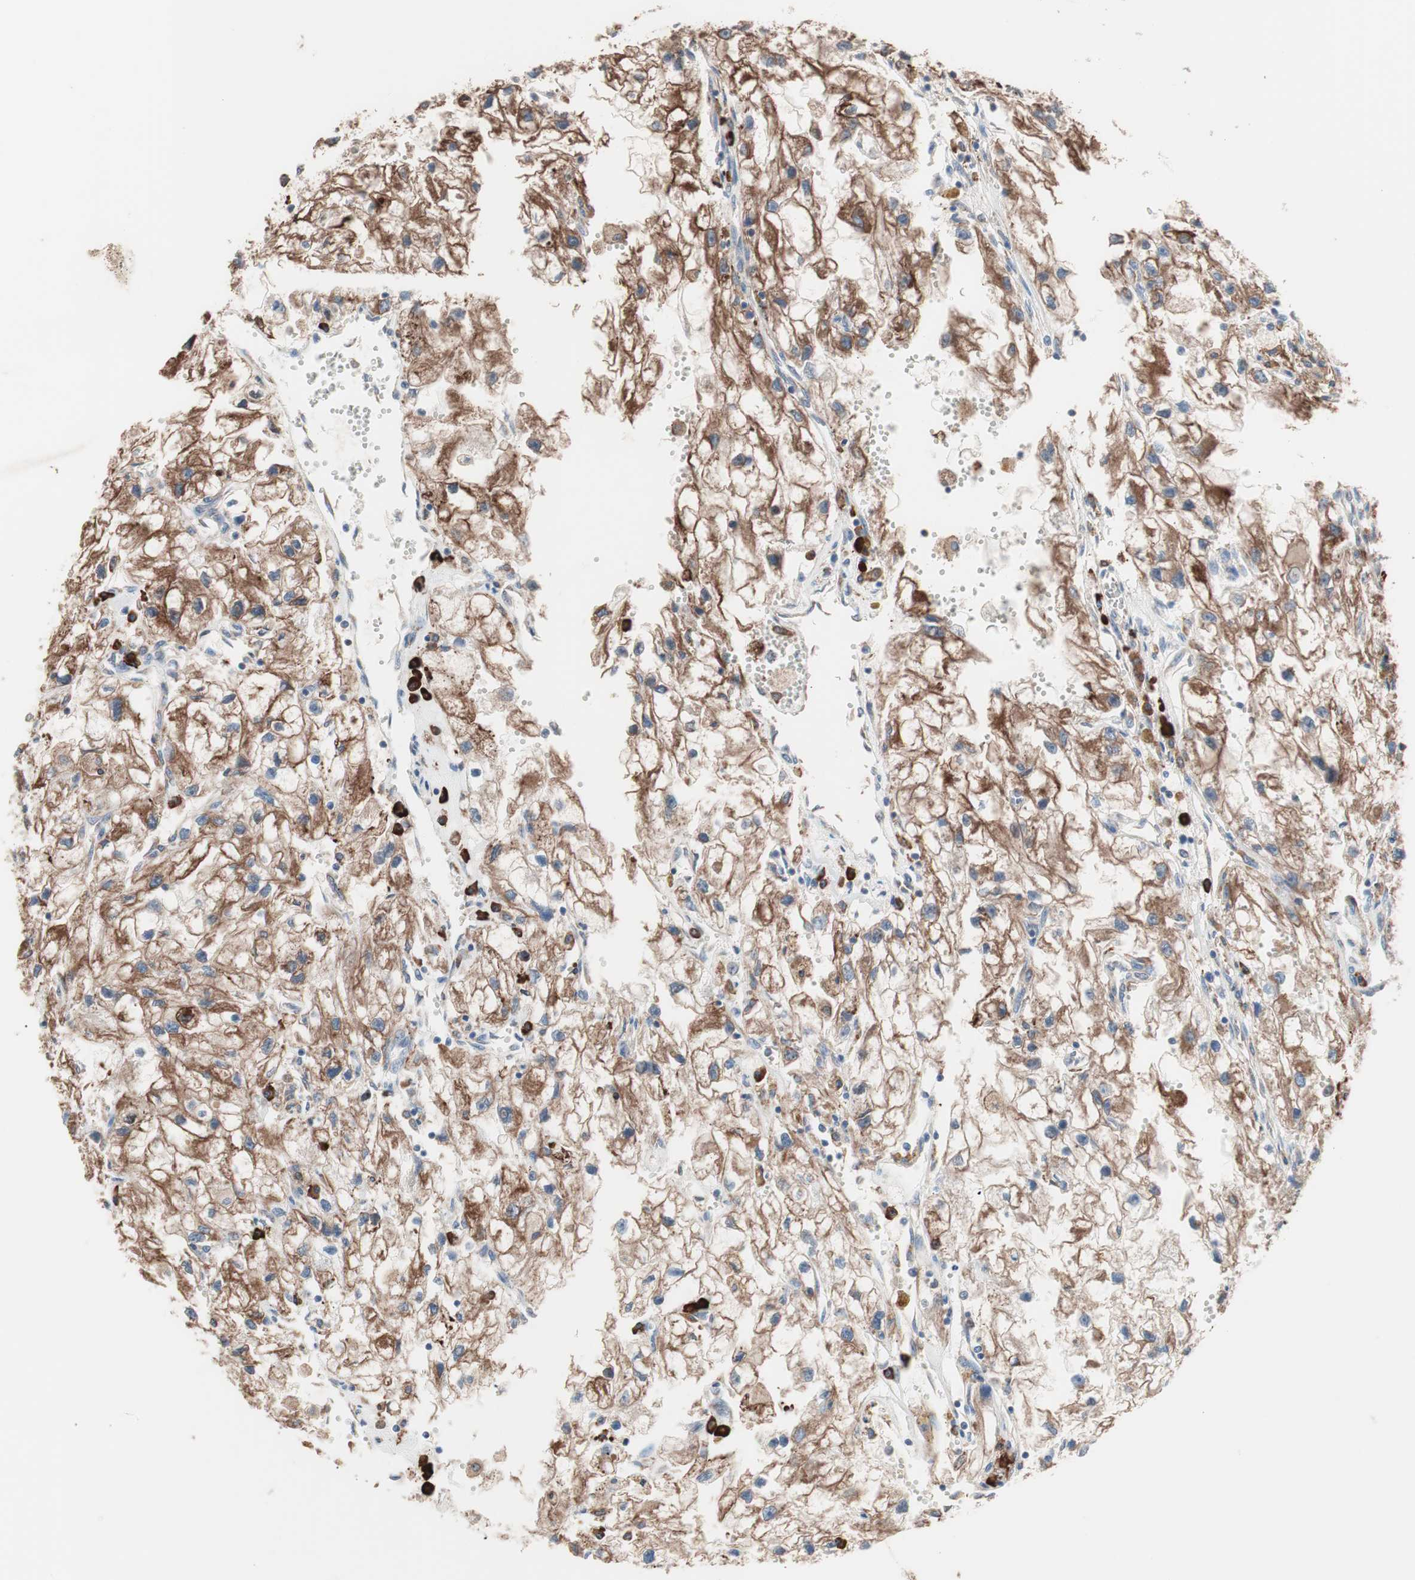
{"staining": {"intensity": "moderate", "quantity": ">75%", "location": "cytoplasmic/membranous"}, "tissue": "renal cancer", "cell_type": "Tumor cells", "image_type": "cancer", "snomed": [{"axis": "morphology", "description": "Adenocarcinoma, NOS"}, {"axis": "topography", "description": "Kidney"}], "caption": "Immunohistochemical staining of renal cancer (adenocarcinoma) displays medium levels of moderate cytoplasmic/membranous protein expression in approximately >75% of tumor cells.", "gene": "SLC27A4", "patient": {"sex": "female", "age": 70}}